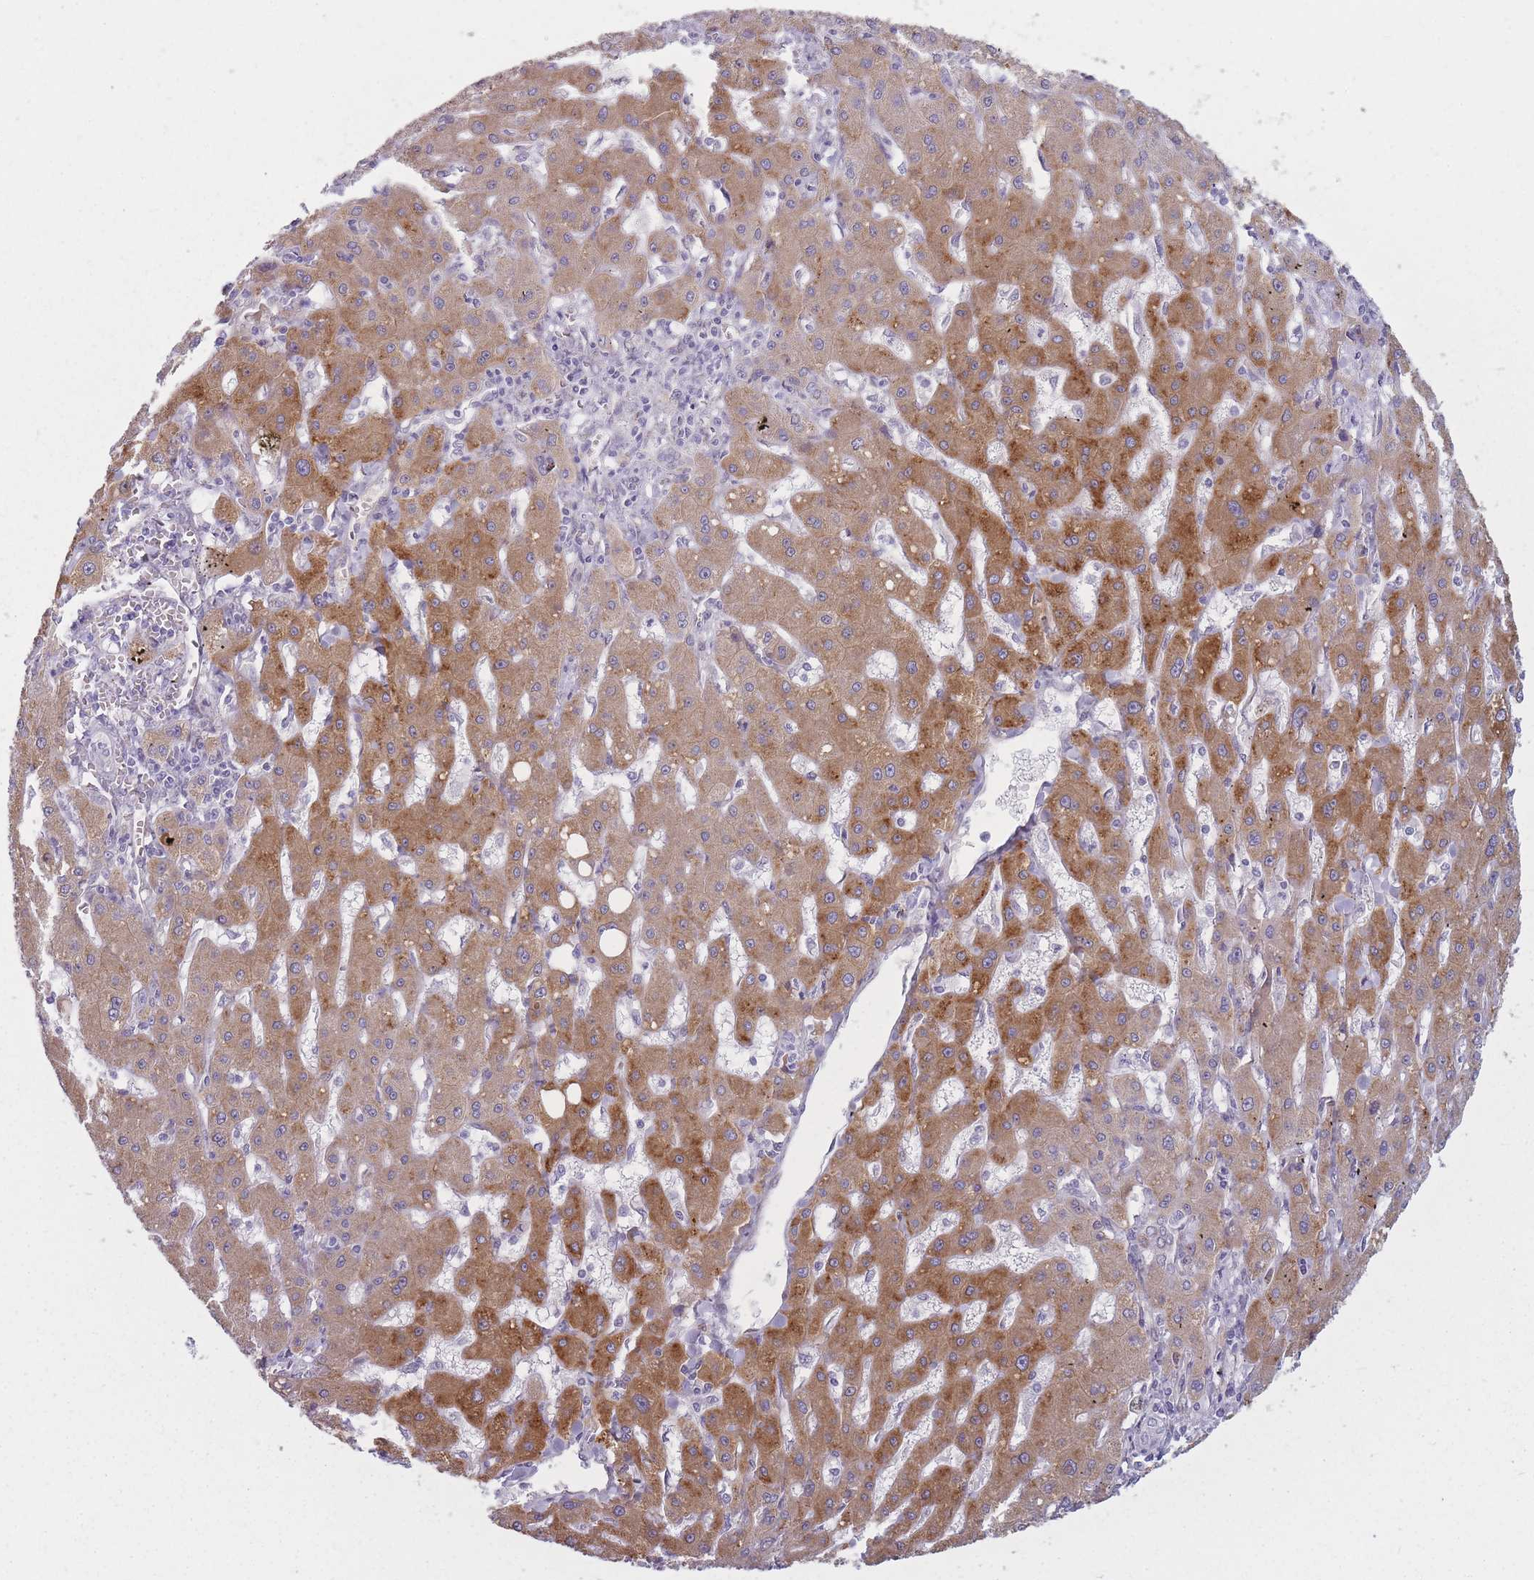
{"staining": {"intensity": "moderate", "quantity": "25%-75%", "location": "cytoplasmic/membranous"}, "tissue": "liver cancer", "cell_type": "Tumor cells", "image_type": "cancer", "snomed": [{"axis": "morphology", "description": "Carcinoma, Hepatocellular, NOS"}, {"axis": "topography", "description": "Liver"}], "caption": "Immunohistochemistry micrograph of human liver cancer stained for a protein (brown), which displays medium levels of moderate cytoplasmic/membranous expression in about 25%-75% of tumor cells.", "gene": "PGRMC2", "patient": {"sex": "male", "age": 72}}